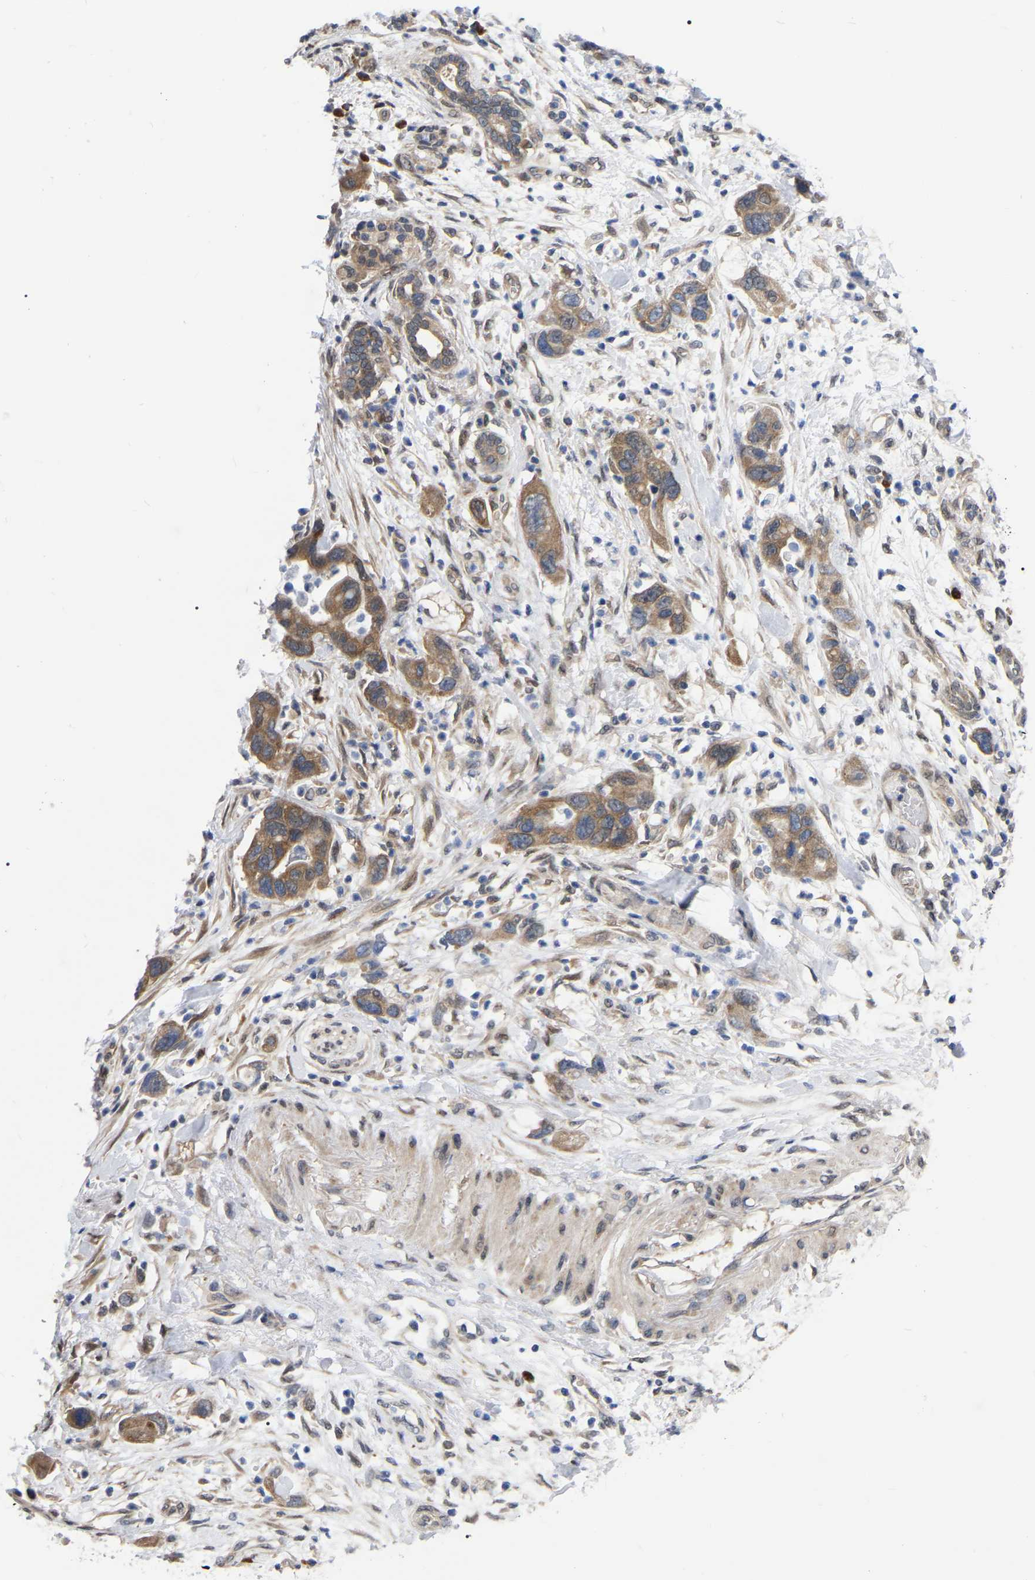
{"staining": {"intensity": "moderate", "quantity": ">75%", "location": "cytoplasmic/membranous"}, "tissue": "pancreatic cancer", "cell_type": "Tumor cells", "image_type": "cancer", "snomed": [{"axis": "morphology", "description": "Normal tissue, NOS"}, {"axis": "morphology", "description": "Adenocarcinoma, NOS"}, {"axis": "topography", "description": "Pancreas"}], "caption": "Immunohistochemistry (IHC) of pancreatic cancer (adenocarcinoma) reveals medium levels of moderate cytoplasmic/membranous staining in approximately >75% of tumor cells.", "gene": "UBE4B", "patient": {"sex": "female", "age": 71}}